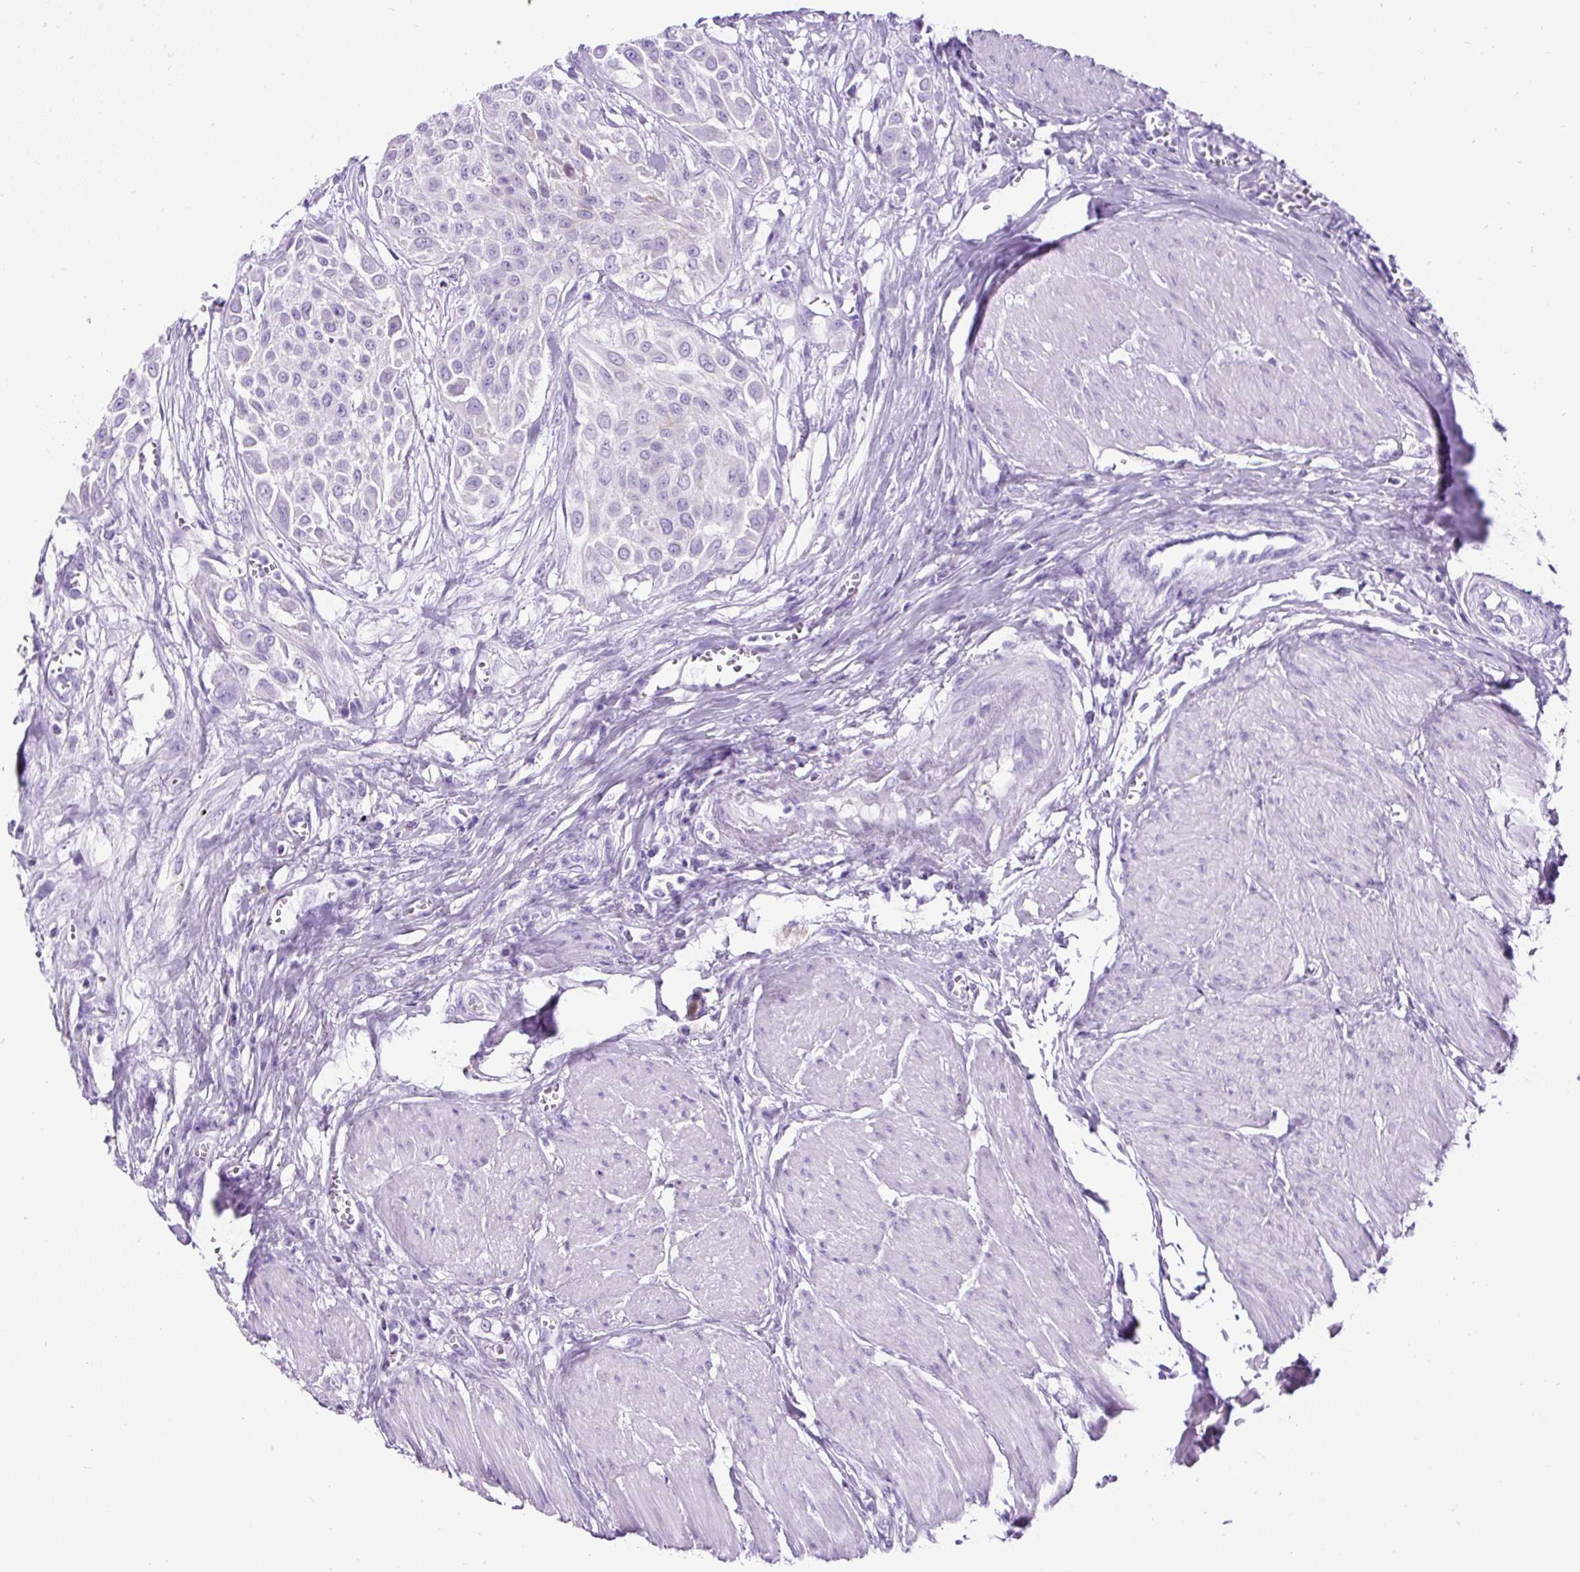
{"staining": {"intensity": "negative", "quantity": "none", "location": "none"}, "tissue": "urothelial cancer", "cell_type": "Tumor cells", "image_type": "cancer", "snomed": [{"axis": "morphology", "description": "Urothelial carcinoma, High grade"}, {"axis": "topography", "description": "Urinary bladder"}], "caption": "Urothelial carcinoma (high-grade) stained for a protein using immunohistochemistry shows no staining tumor cells.", "gene": "PDIA2", "patient": {"sex": "male", "age": 57}}